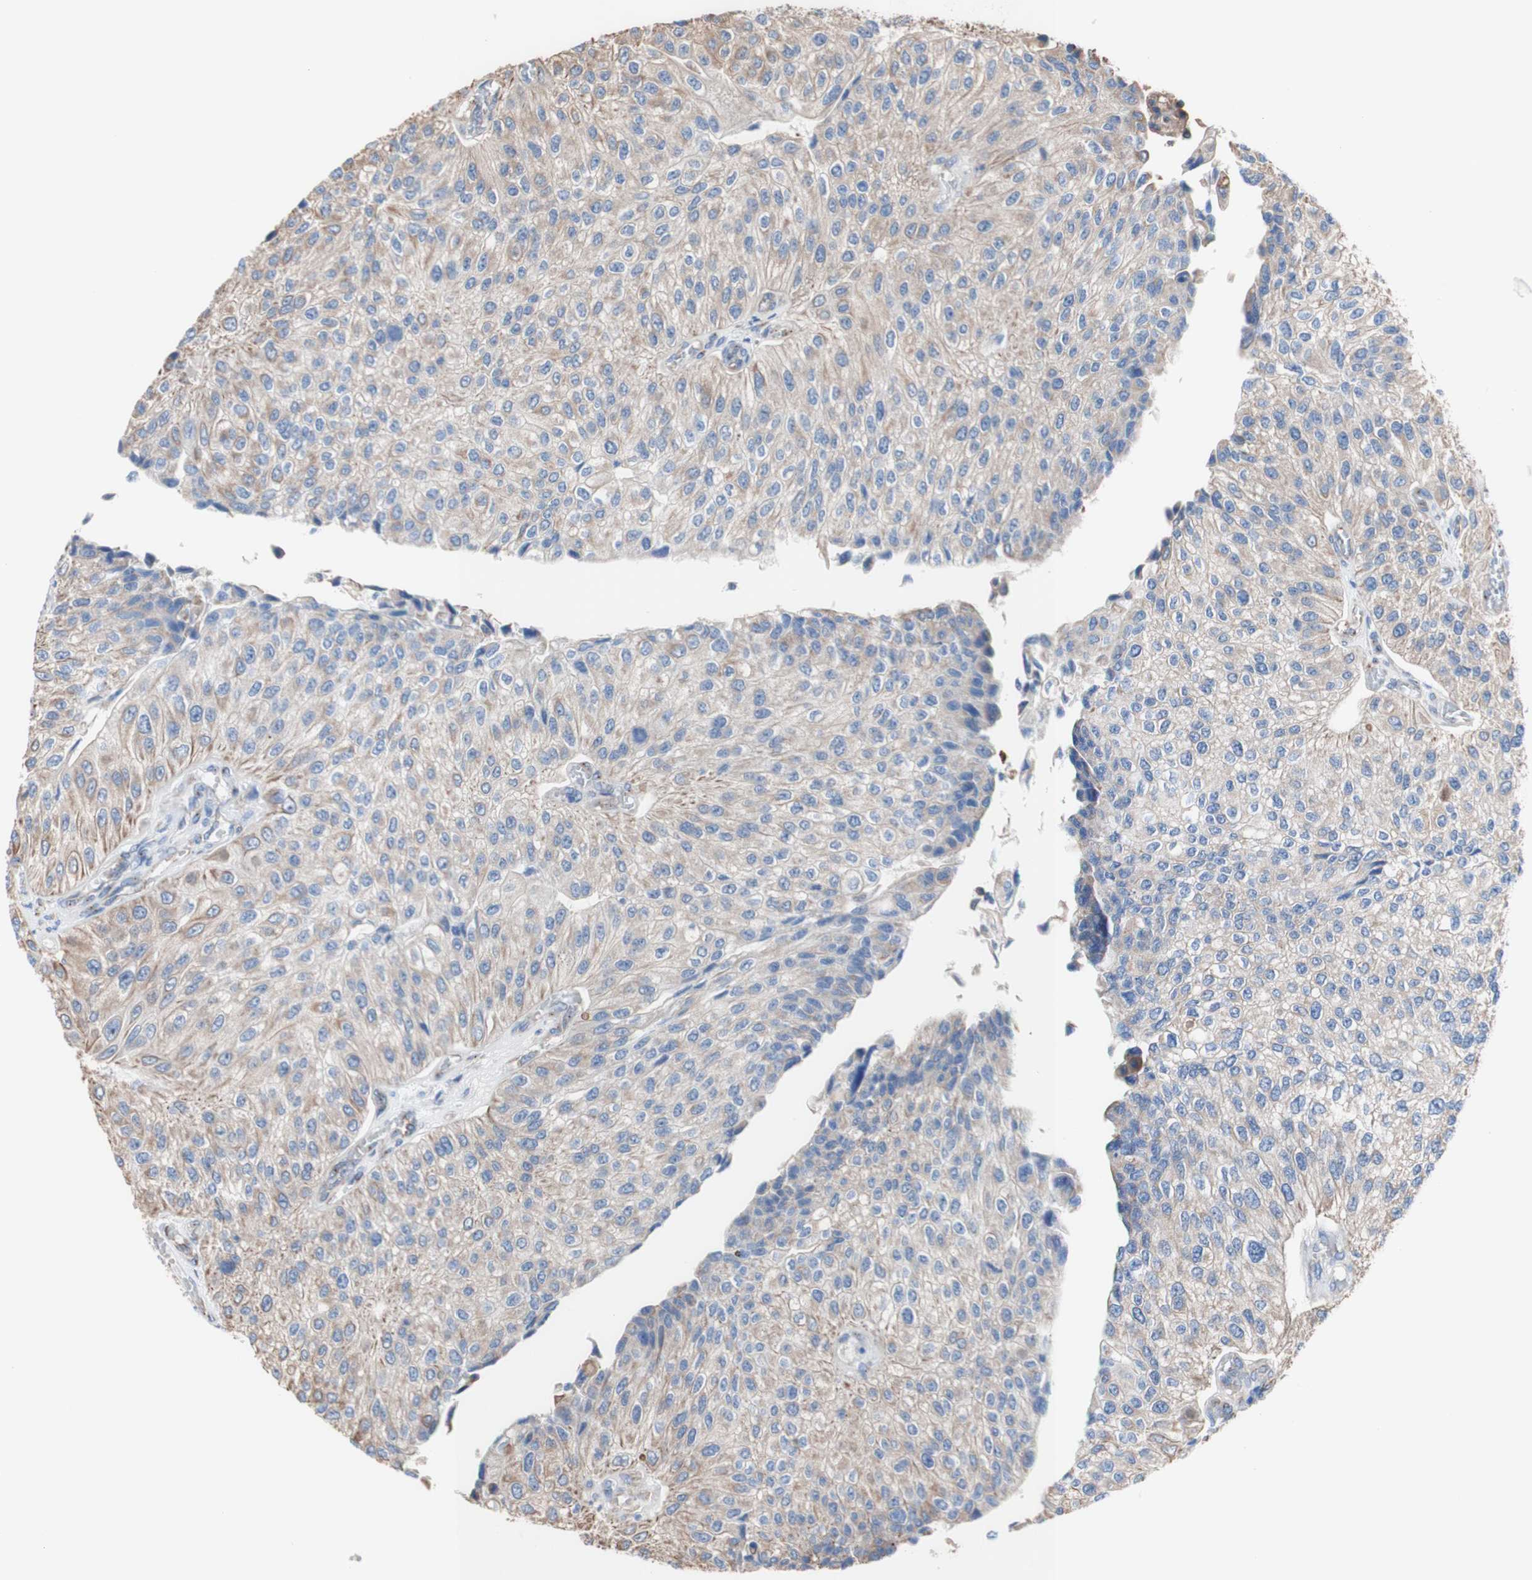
{"staining": {"intensity": "moderate", "quantity": ">75%", "location": "cytoplasmic/membranous"}, "tissue": "urothelial cancer", "cell_type": "Tumor cells", "image_type": "cancer", "snomed": [{"axis": "morphology", "description": "Urothelial carcinoma, High grade"}, {"axis": "topography", "description": "Kidney"}, {"axis": "topography", "description": "Urinary bladder"}], "caption": "Protein positivity by immunohistochemistry reveals moderate cytoplasmic/membranous staining in approximately >75% of tumor cells in high-grade urothelial carcinoma.", "gene": "LRIG3", "patient": {"sex": "male", "age": 77}}